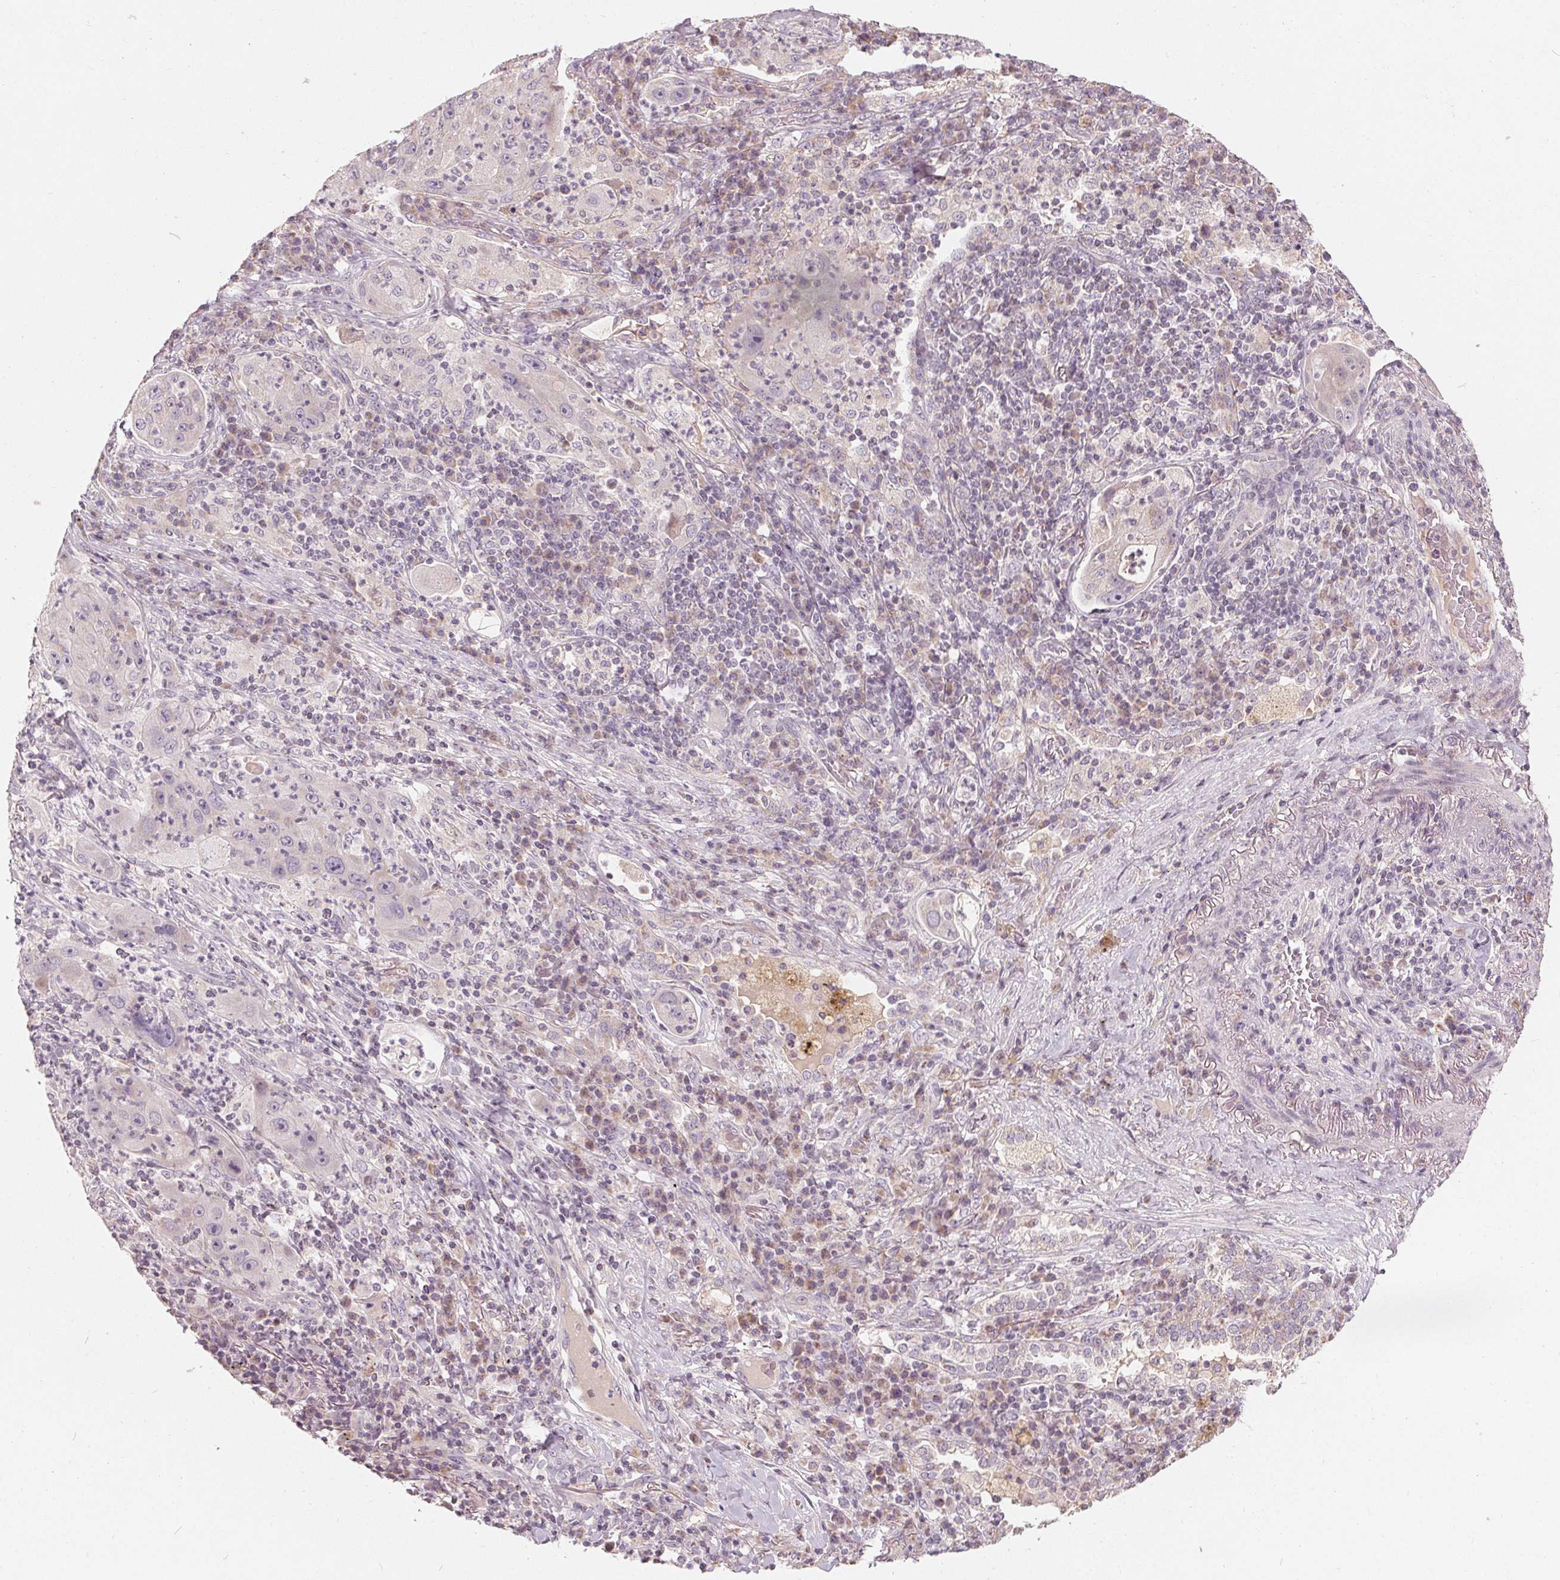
{"staining": {"intensity": "negative", "quantity": "none", "location": "none"}, "tissue": "lung cancer", "cell_type": "Tumor cells", "image_type": "cancer", "snomed": [{"axis": "morphology", "description": "Squamous cell carcinoma, NOS"}, {"axis": "topography", "description": "Lung"}], "caption": "IHC histopathology image of neoplastic tissue: human lung cancer (squamous cell carcinoma) stained with DAB shows no significant protein positivity in tumor cells. Brightfield microscopy of immunohistochemistry stained with DAB (3,3'-diaminobenzidine) (brown) and hematoxylin (blue), captured at high magnification.", "gene": "TRIM60", "patient": {"sex": "female", "age": 59}}